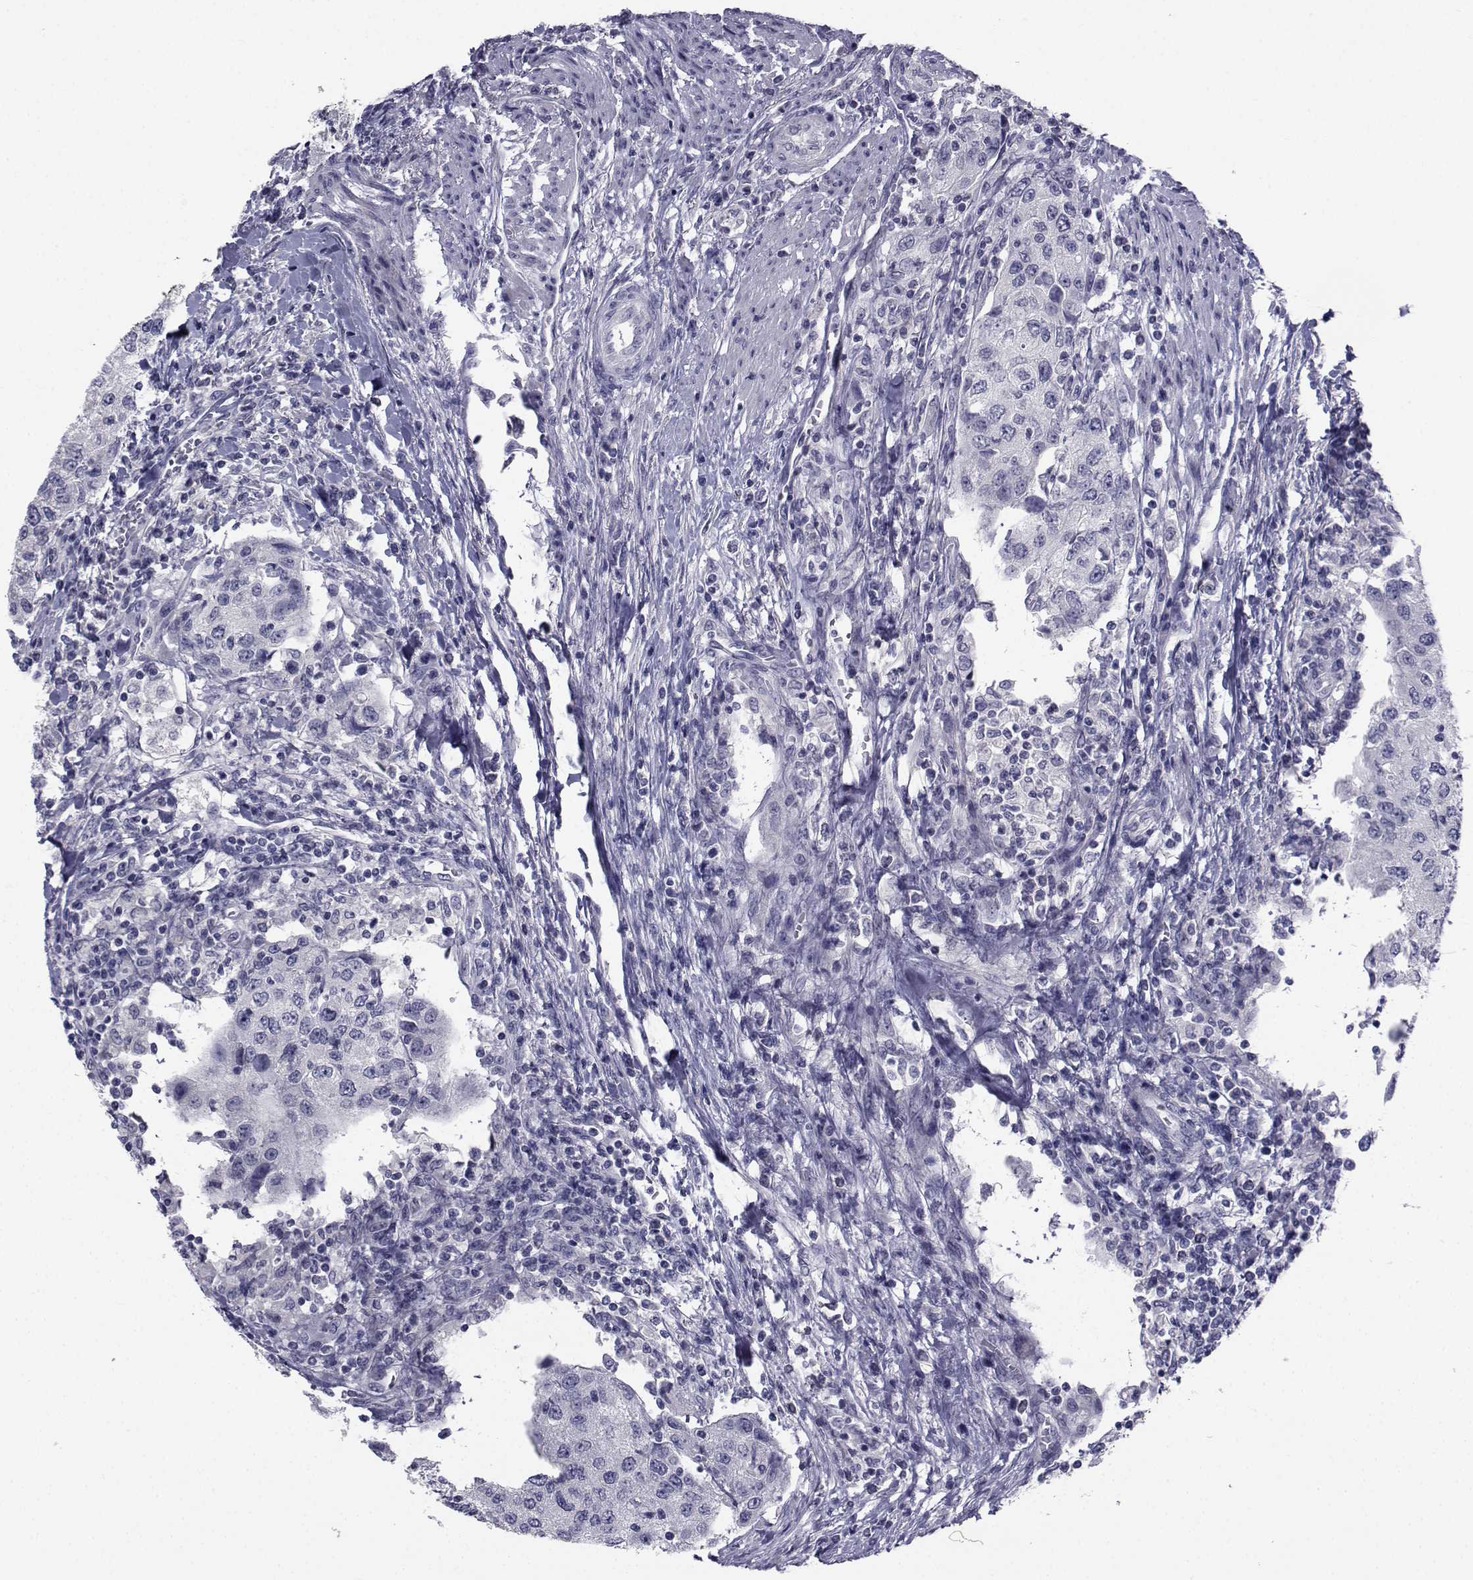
{"staining": {"intensity": "negative", "quantity": "none", "location": "none"}, "tissue": "urothelial cancer", "cell_type": "Tumor cells", "image_type": "cancer", "snomed": [{"axis": "morphology", "description": "Urothelial carcinoma, High grade"}, {"axis": "topography", "description": "Urinary bladder"}], "caption": "Micrograph shows no protein expression in tumor cells of urothelial carcinoma (high-grade) tissue.", "gene": "CHRNA1", "patient": {"sex": "female", "age": 78}}